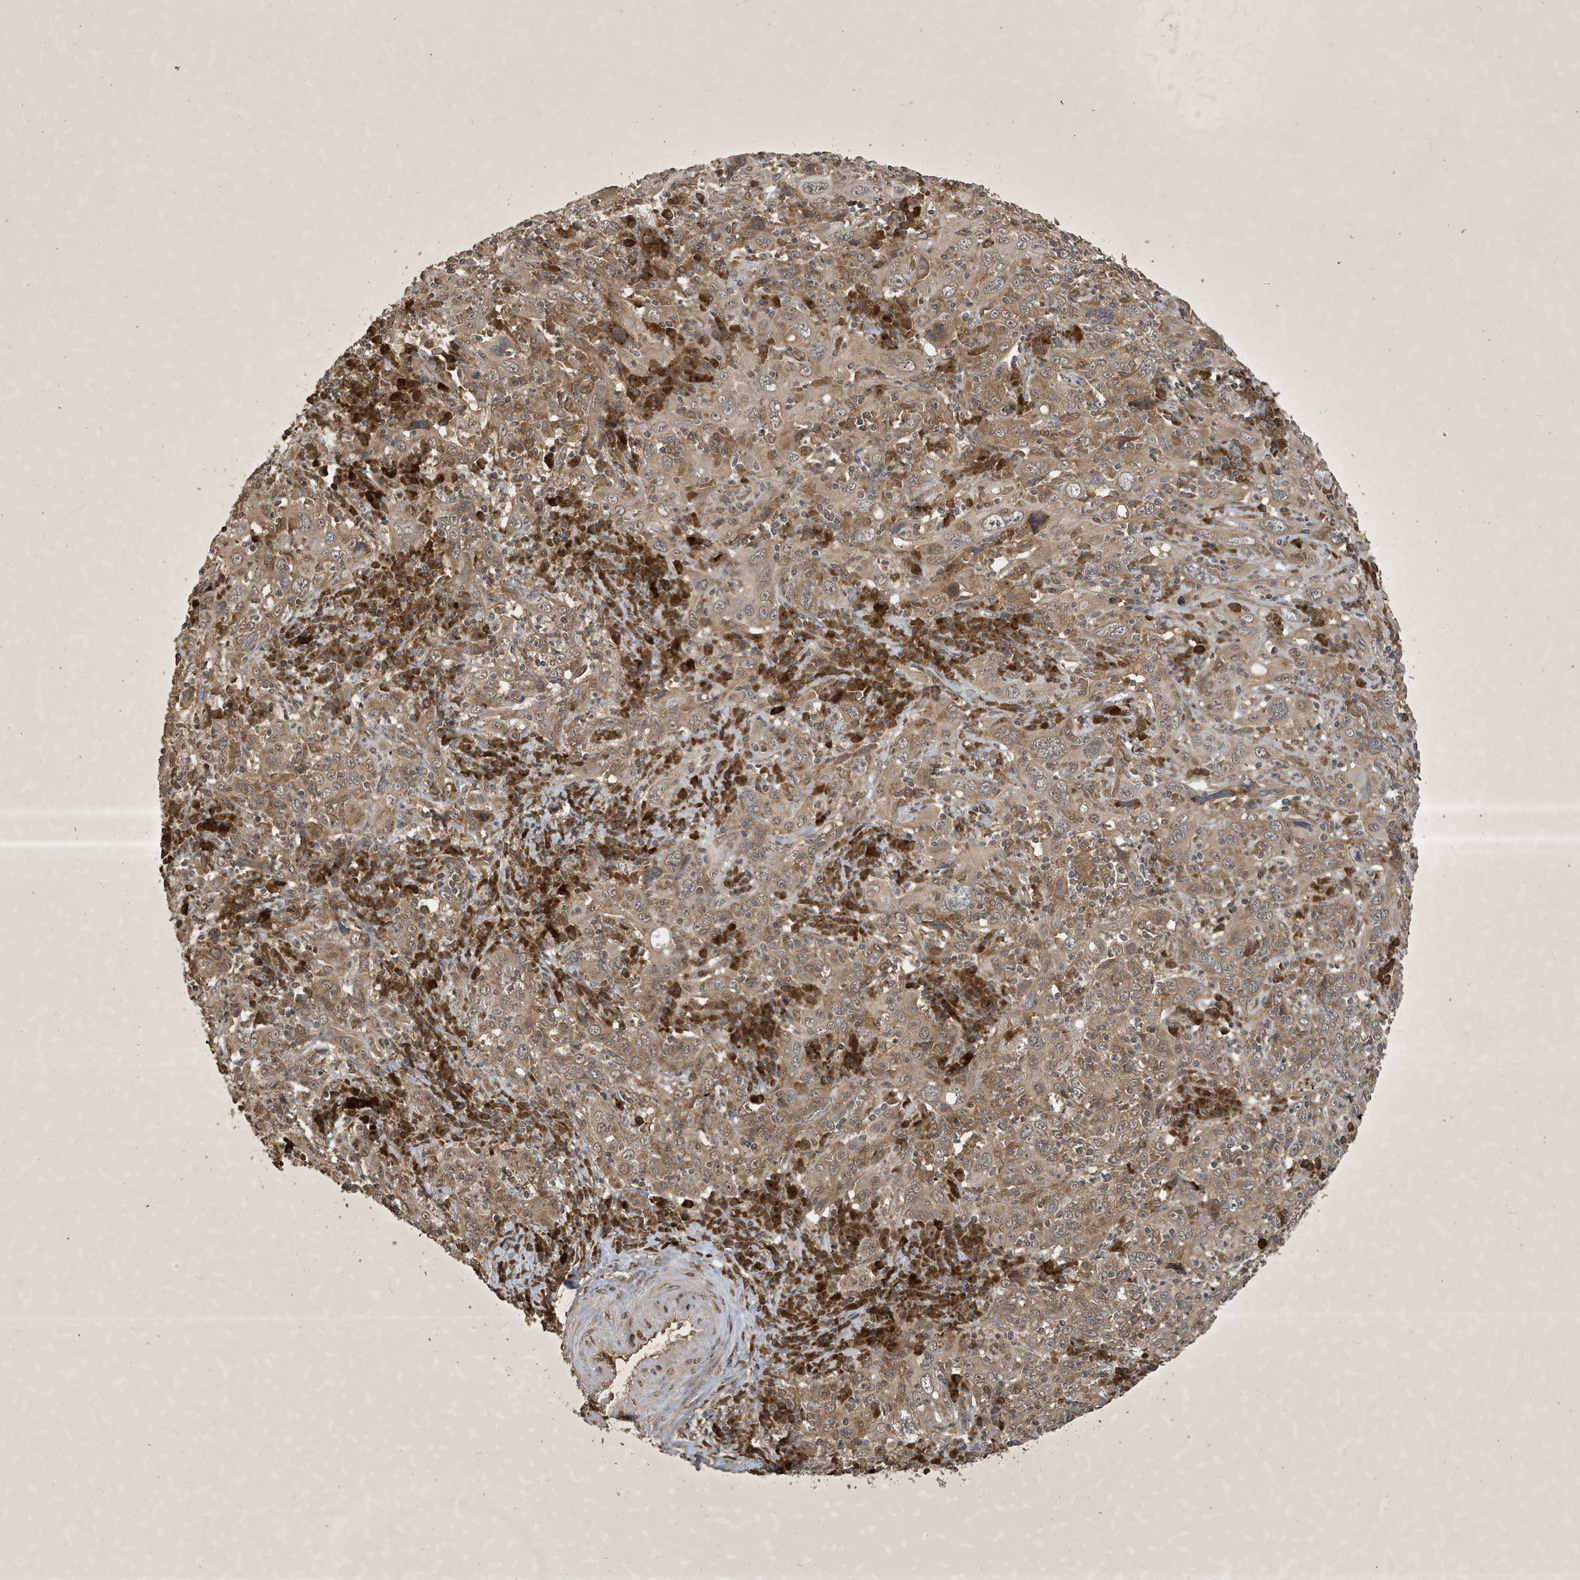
{"staining": {"intensity": "moderate", "quantity": ">75%", "location": "cytoplasmic/membranous,nuclear"}, "tissue": "cervical cancer", "cell_type": "Tumor cells", "image_type": "cancer", "snomed": [{"axis": "morphology", "description": "Squamous cell carcinoma, NOS"}, {"axis": "topography", "description": "Cervix"}], "caption": "The immunohistochemical stain labels moderate cytoplasmic/membranous and nuclear expression in tumor cells of cervical cancer (squamous cell carcinoma) tissue.", "gene": "STX10", "patient": {"sex": "female", "age": 46}}